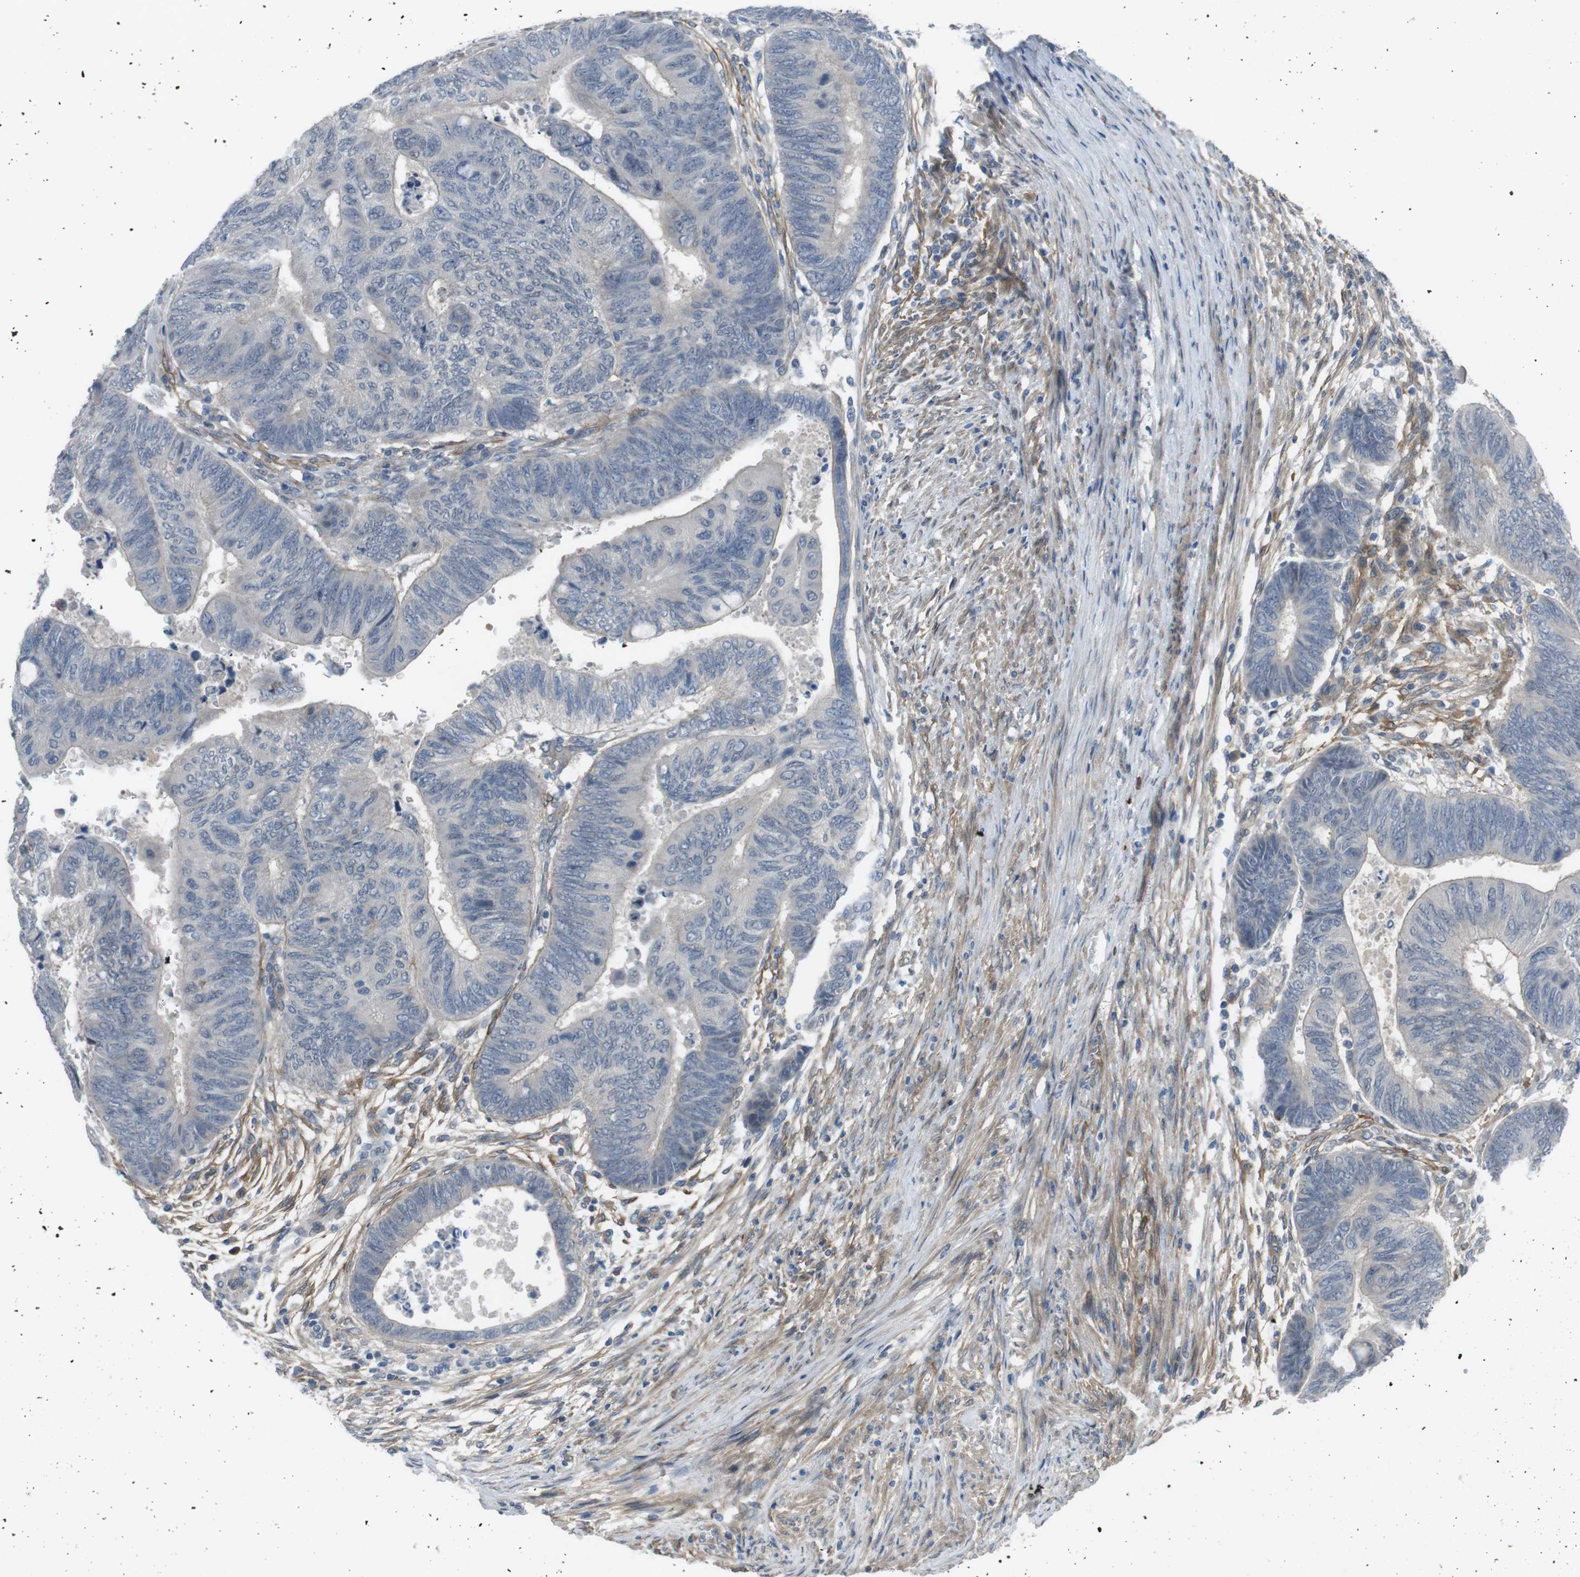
{"staining": {"intensity": "negative", "quantity": "none", "location": "none"}, "tissue": "colorectal cancer", "cell_type": "Tumor cells", "image_type": "cancer", "snomed": [{"axis": "morphology", "description": "Normal tissue, NOS"}, {"axis": "morphology", "description": "Adenocarcinoma, NOS"}, {"axis": "topography", "description": "Rectum"}, {"axis": "topography", "description": "Peripheral nerve tissue"}], "caption": "Tumor cells show no significant expression in colorectal cancer.", "gene": "ANK2", "patient": {"sex": "male", "age": 92}}